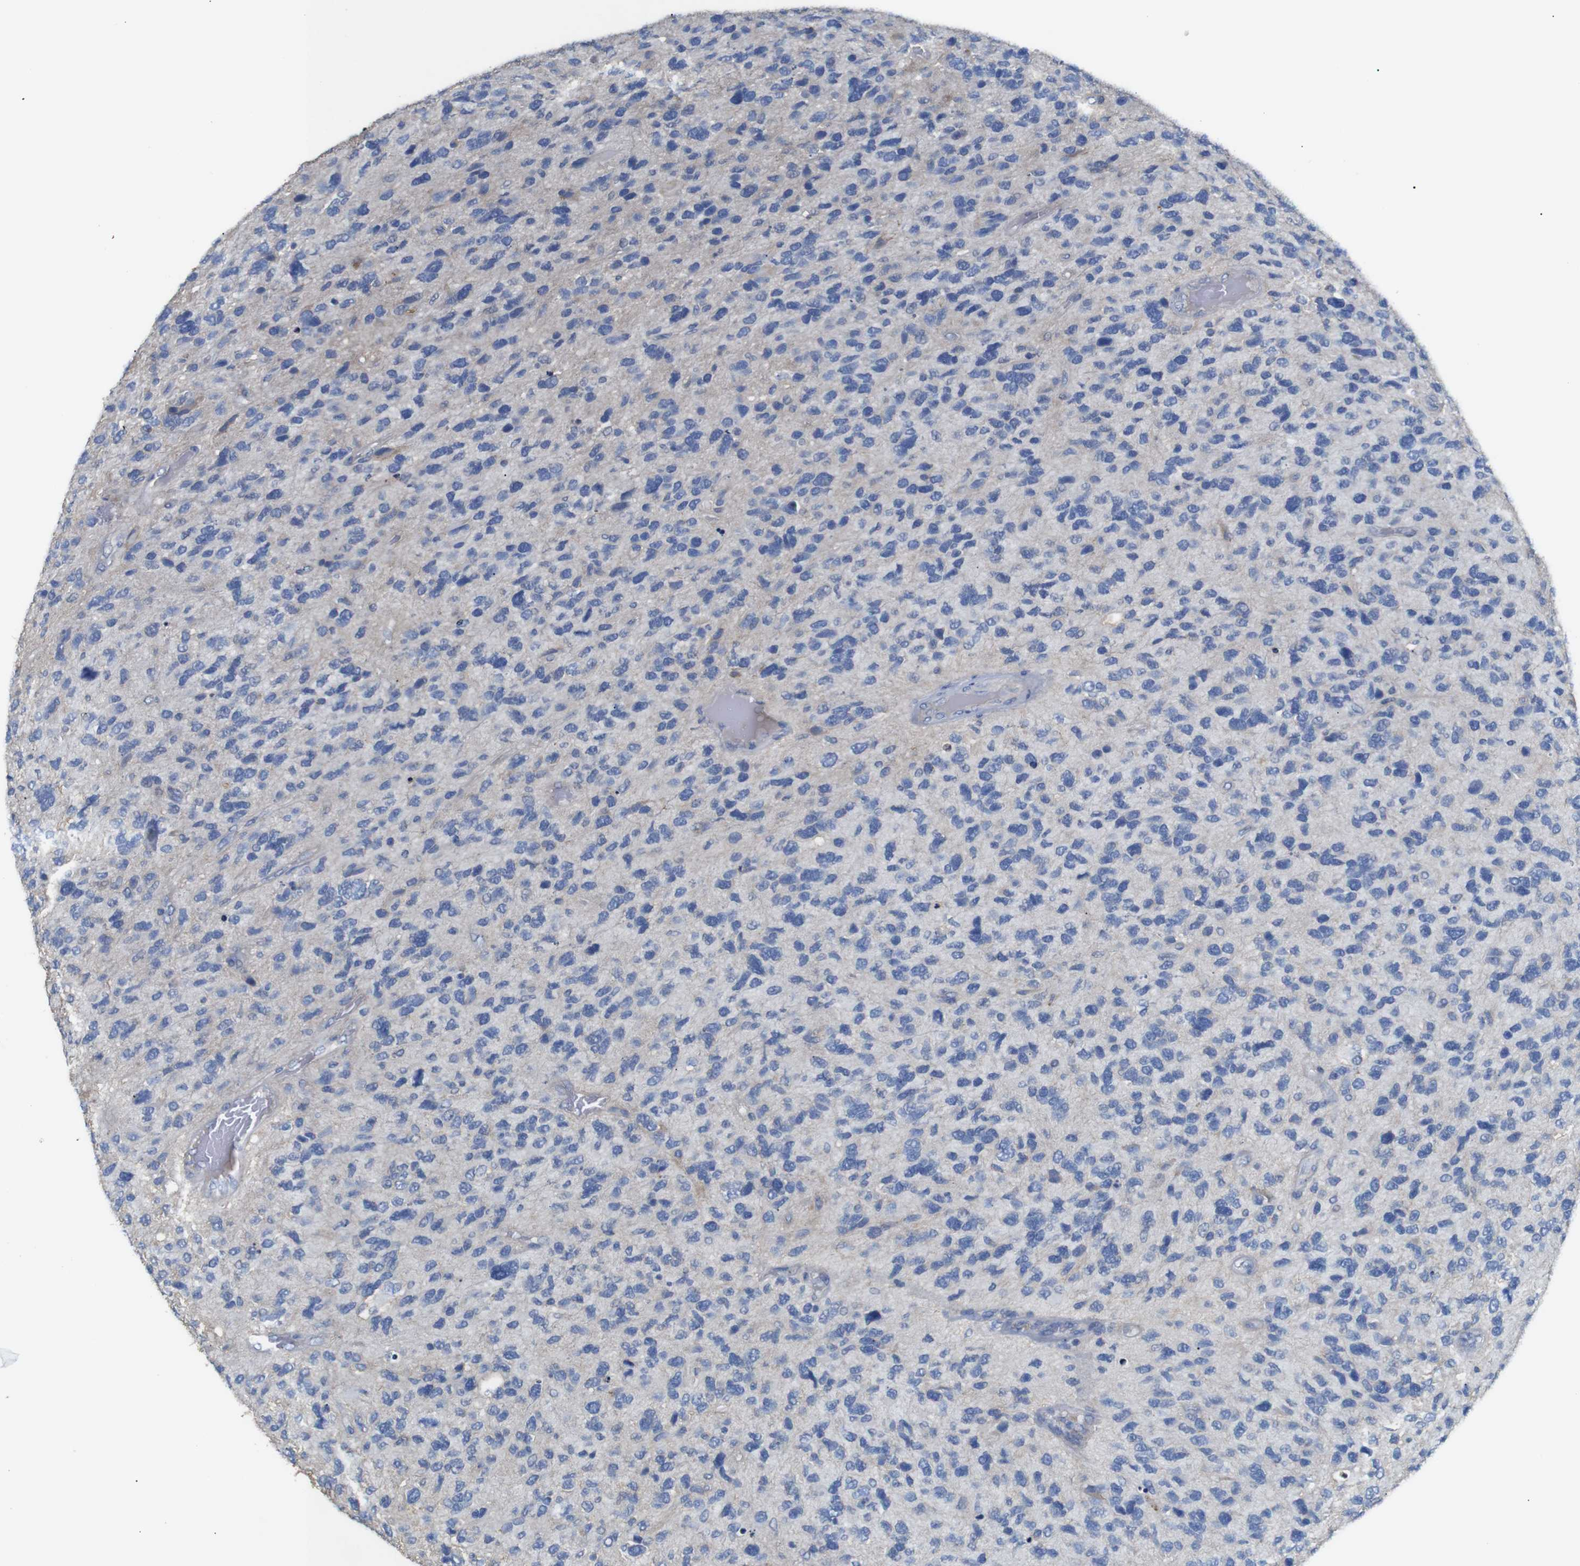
{"staining": {"intensity": "negative", "quantity": "none", "location": "none"}, "tissue": "glioma", "cell_type": "Tumor cells", "image_type": "cancer", "snomed": [{"axis": "morphology", "description": "Glioma, malignant, High grade"}, {"axis": "topography", "description": "Brain"}], "caption": "An immunohistochemistry photomicrograph of glioma is shown. There is no staining in tumor cells of glioma.", "gene": "ALOX15", "patient": {"sex": "female", "age": 58}}